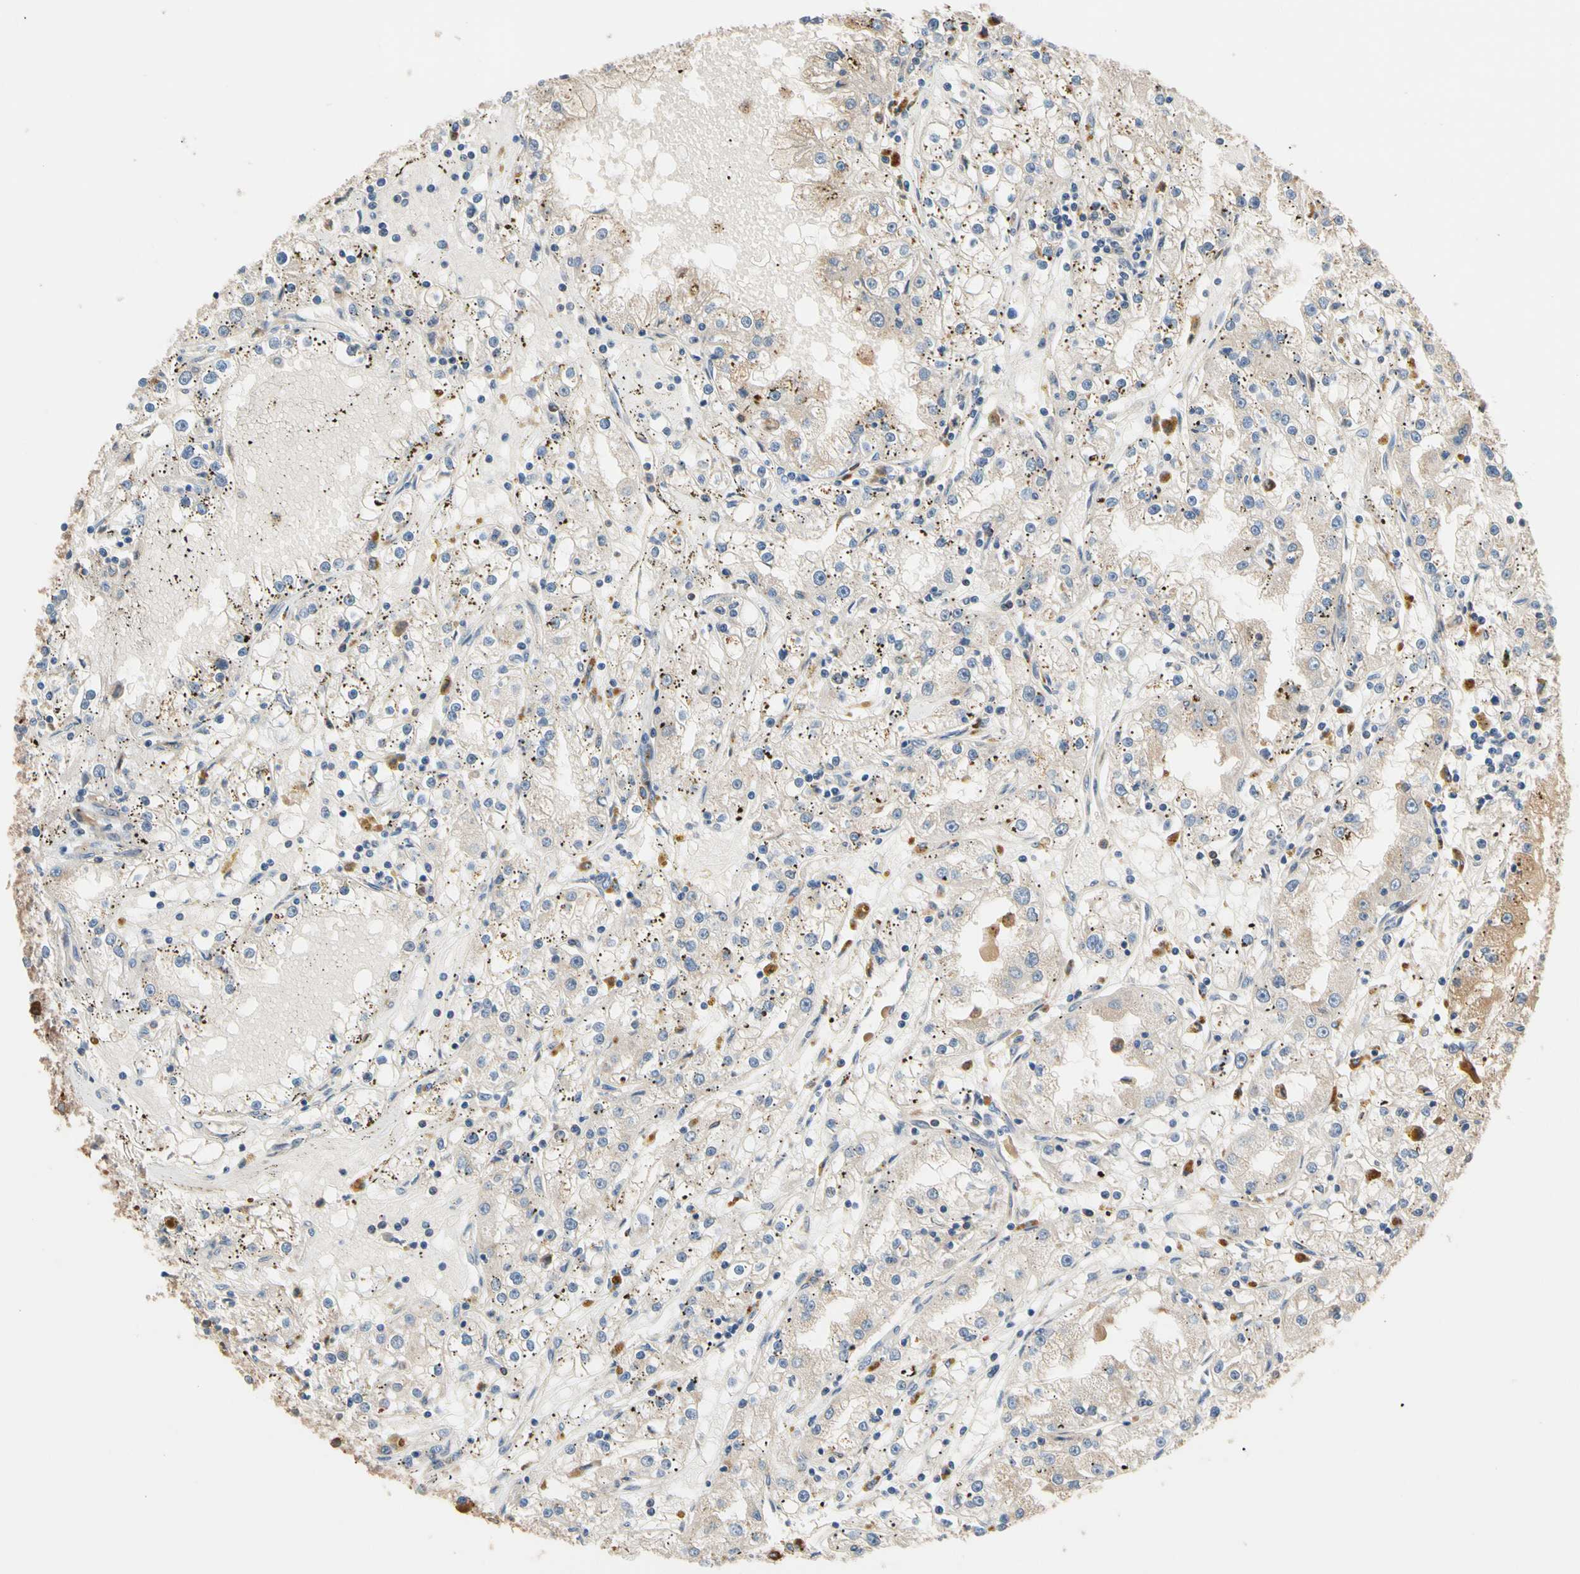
{"staining": {"intensity": "weak", "quantity": "<25%", "location": "cytoplasmic/membranous"}, "tissue": "renal cancer", "cell_type": "Tumor cells", "image_type": "cancer", "snomed": [{"axis": "morphology", "description": "Adenocarcinoma, NOS"}, {"axis": "topography", "description": "Kidney"}], "caption": "High magnification brightfield microscopy of renal cancer stained with DAB (brown) and counterstained with hematoxylin (blue): tumor cells show no significant expression.", "gene": "FGD6", "patient": {"sex": "male", "age": 56}}